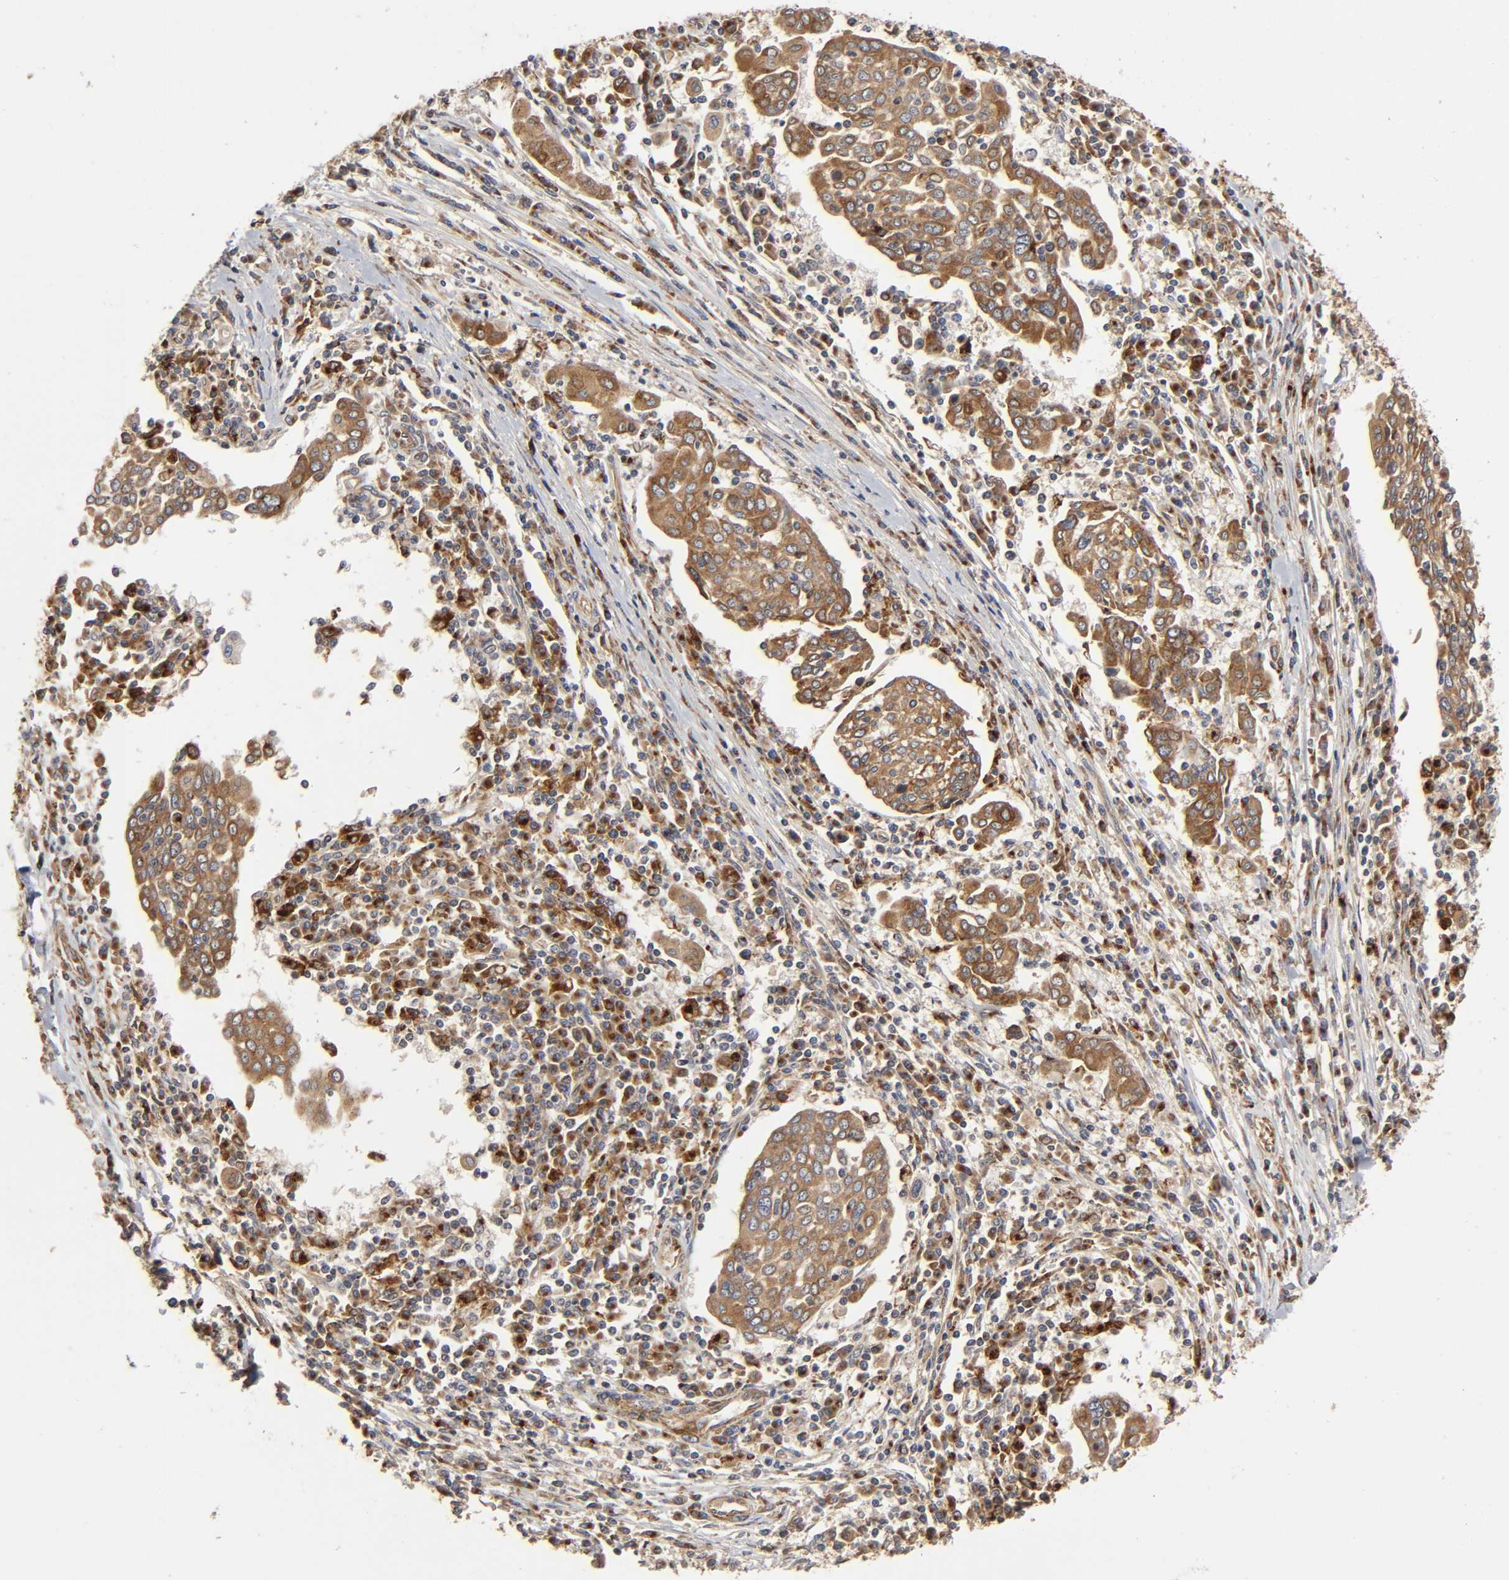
{"staining": {"intensity": "moderate", "quantity": ">75%", "location": "cytoplasmic/membranous"}, "tissue": "cervical cancer", "cell_type": "Tumor cells", "image_type": "cancer", "snomed": [{"axis": "morphology", "description": "Squamous cell carcinoma, NOS"}, {"axis": "topography", "description": "Cervix"}], "caption": "IHC staining of squamous cell carcinoma (cervical), which demonstrates medium levels of moderate cytoplasmic/membranous staining in approximately >75% of tumor cells indicating moderate cytoplasmic/membranous protein positivity. The staining was performed using DAB (brown) for protein detection and nuclei were counterstained in hematoxylin (blue).", "gene": "GNPTG", "patient": {"sex": "female", "age": 40}}